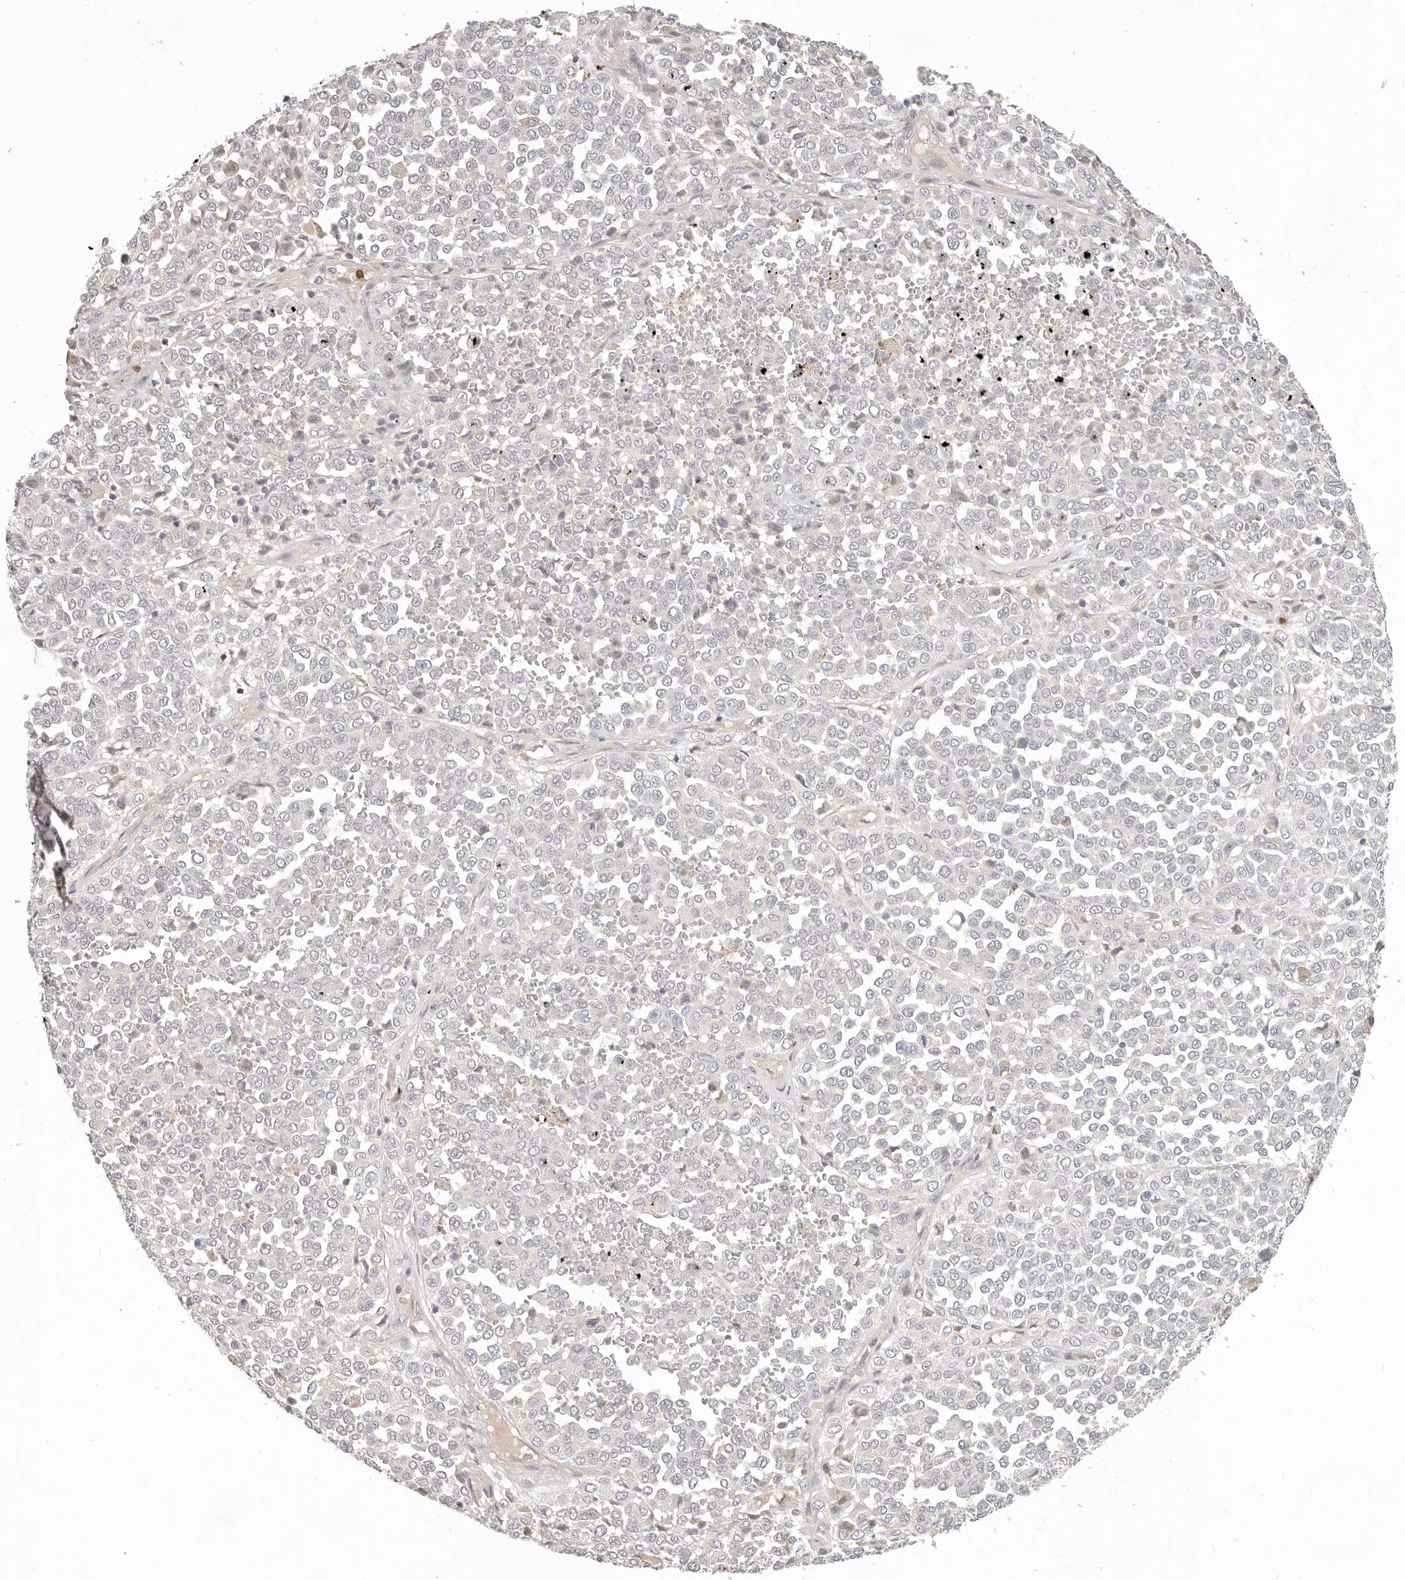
{"staining": {"intensity": "negative", "quantity": "none", "location": "none"}, "tissue": "melanoma", "cell_type": "Tumor cells", "image_type": "cancer", "snomed": [{"axis": "morphology", "description": "Malignant melanoma, Metastatic site"}, {"axis": "topography", "description": "Pancreas"}], "caption": "This is an IHC histopathology image of human melanoma. There is no staining in tumor cells.", "gene": "USP49", "patient": {"sex": "female", "age": 30}}